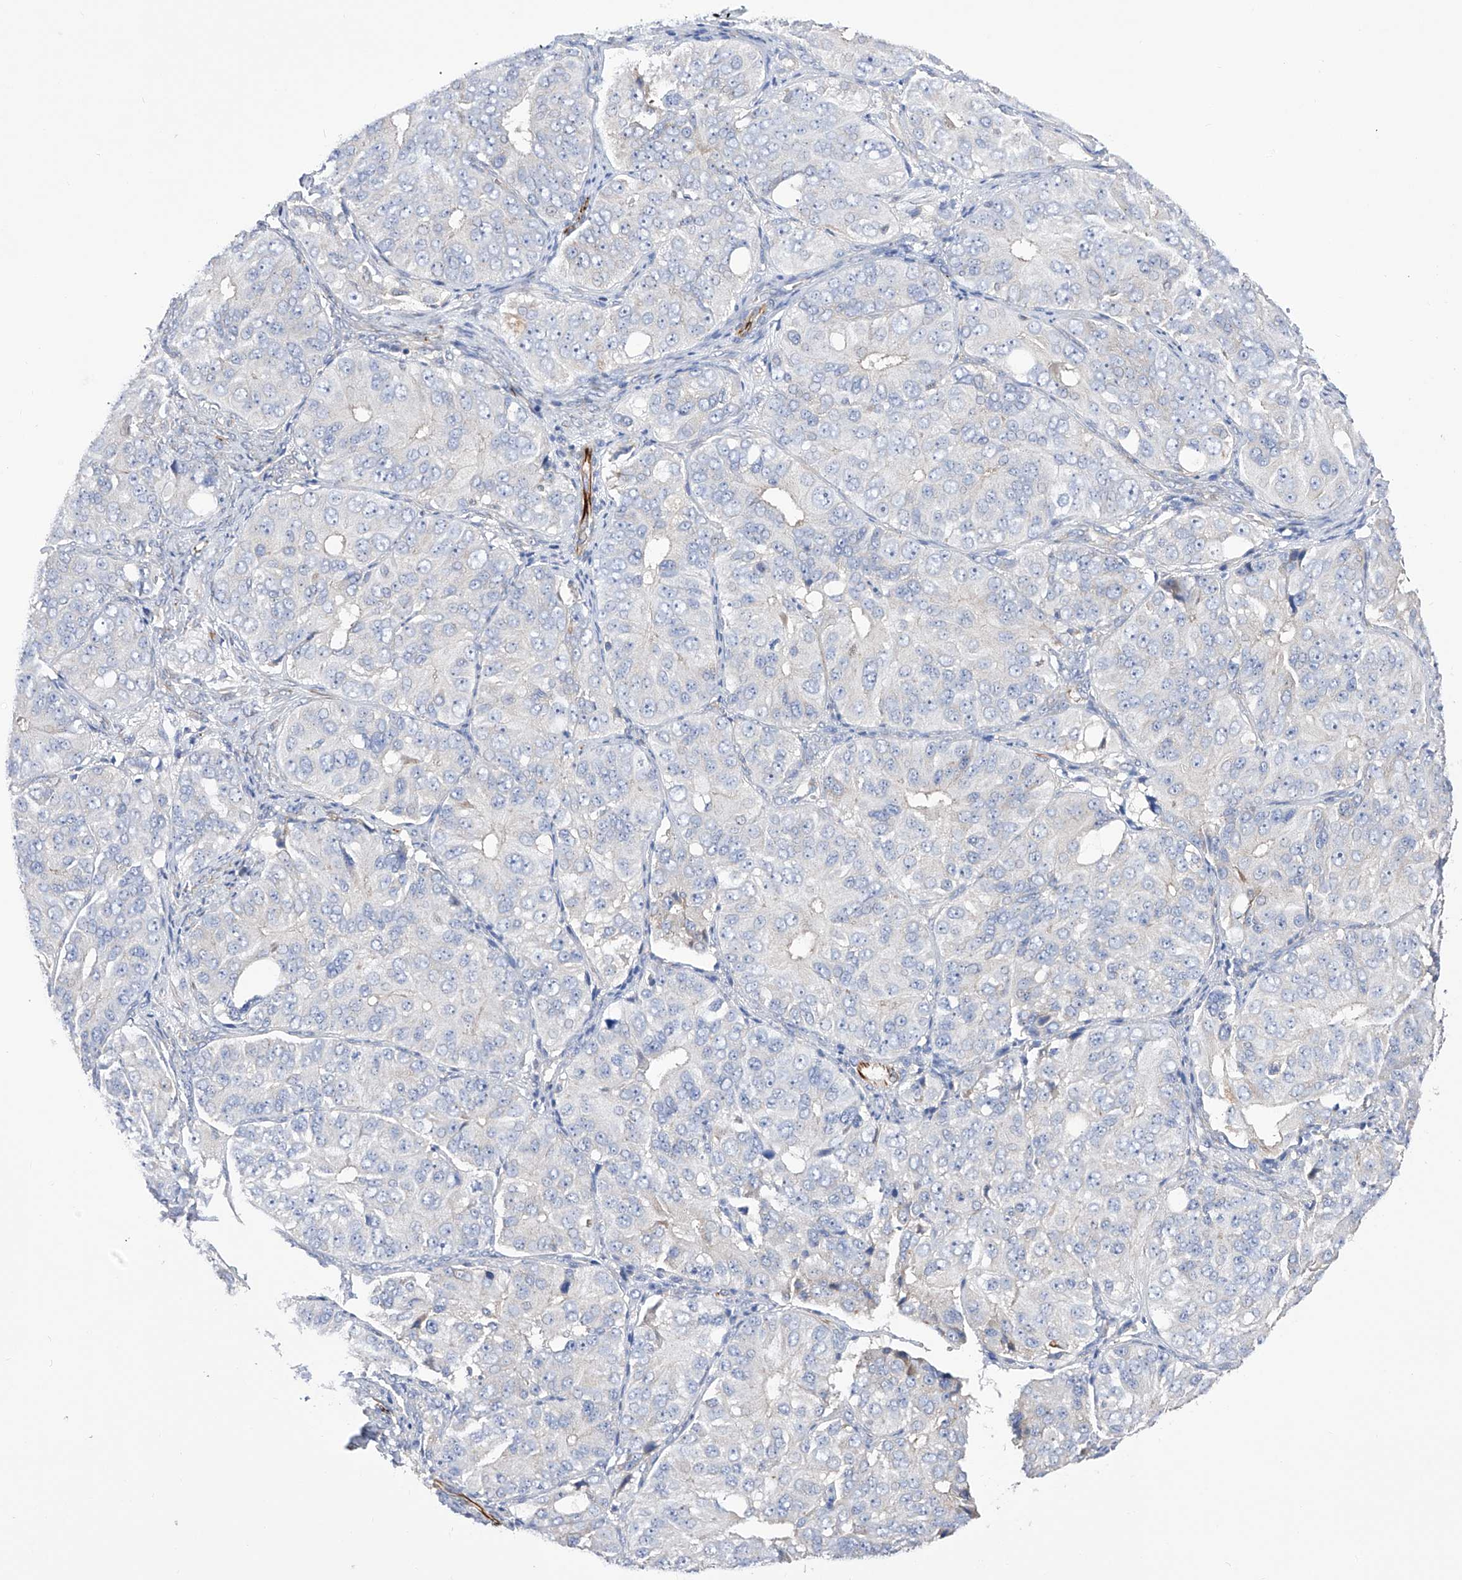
{"staining": {"intensity": "negative", "quantity": "none", "location": "none"}, "tissue": "ovarian cancer", "cell_type": "Tumor cells", "image_type": "cancer", "snomed": [{"axis": "morphology", "description": "Carcinoma, endometroid"}, {"axis": "topography", "description": "Ovary"}], "caption": "A histopathology image of human endometroid carcinoma (ovarian) is negative for staining in tumor cells.", "gene": "NFATC4", "patient": {"sex": "female", "age": 51}}